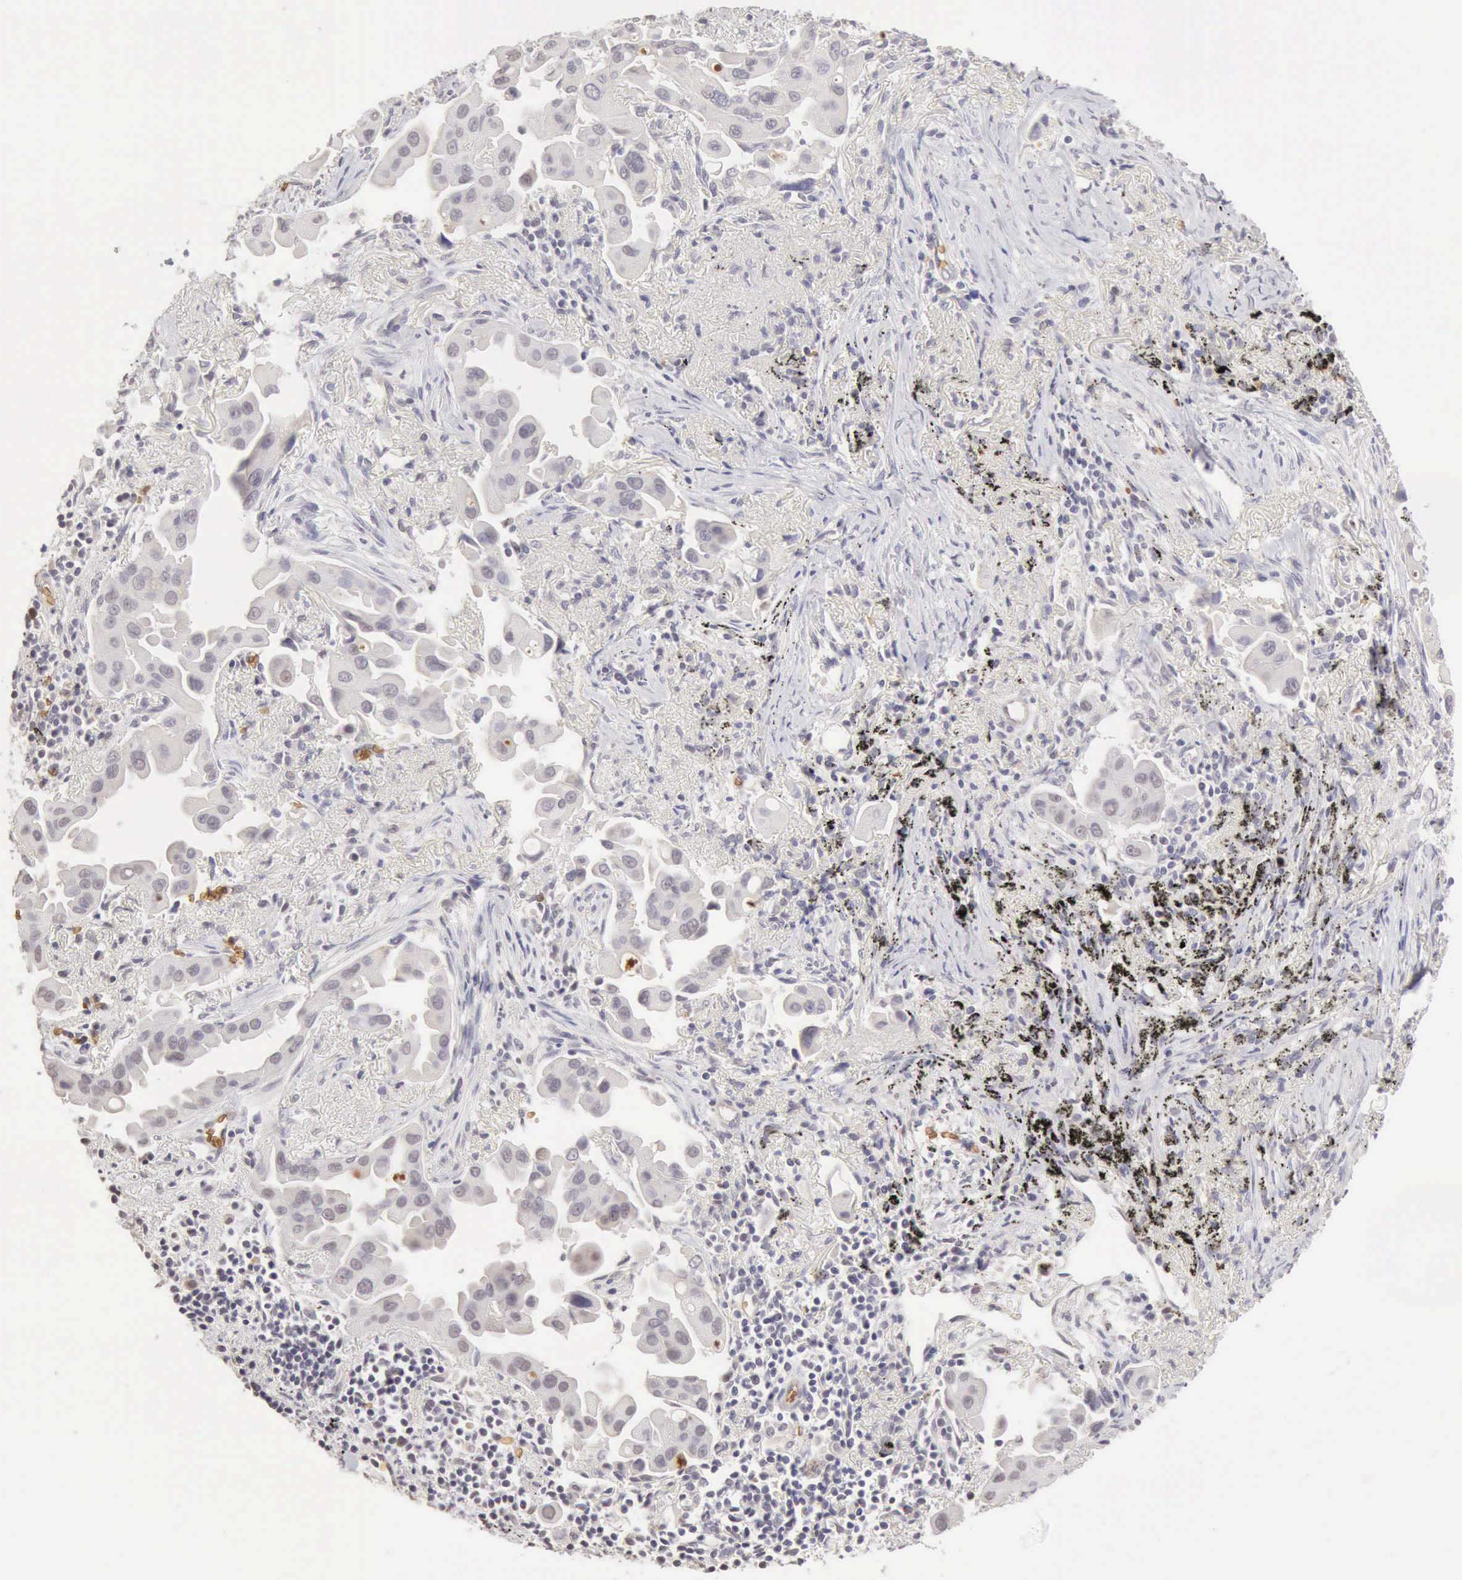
{"staining": {"intensity": "negative", "quantity": "none", "location": "none"}, "tissue": "lung cancer", "cell_type": "Tumor cells", "image_type": "cancer", "snomed": [{"axis": "morphology", "description": "Adenocarcinoma, NOS"}, {"axis": "topography", "description": "Lung"}], "caption": "A high-resolution image shows immunohistochemistry (IHC) staining of adenocarcinoma (lung), which shows no significant expression in tumor cells.", "gene": "CFI", "patient": {"sex": "male", "age": 68}}